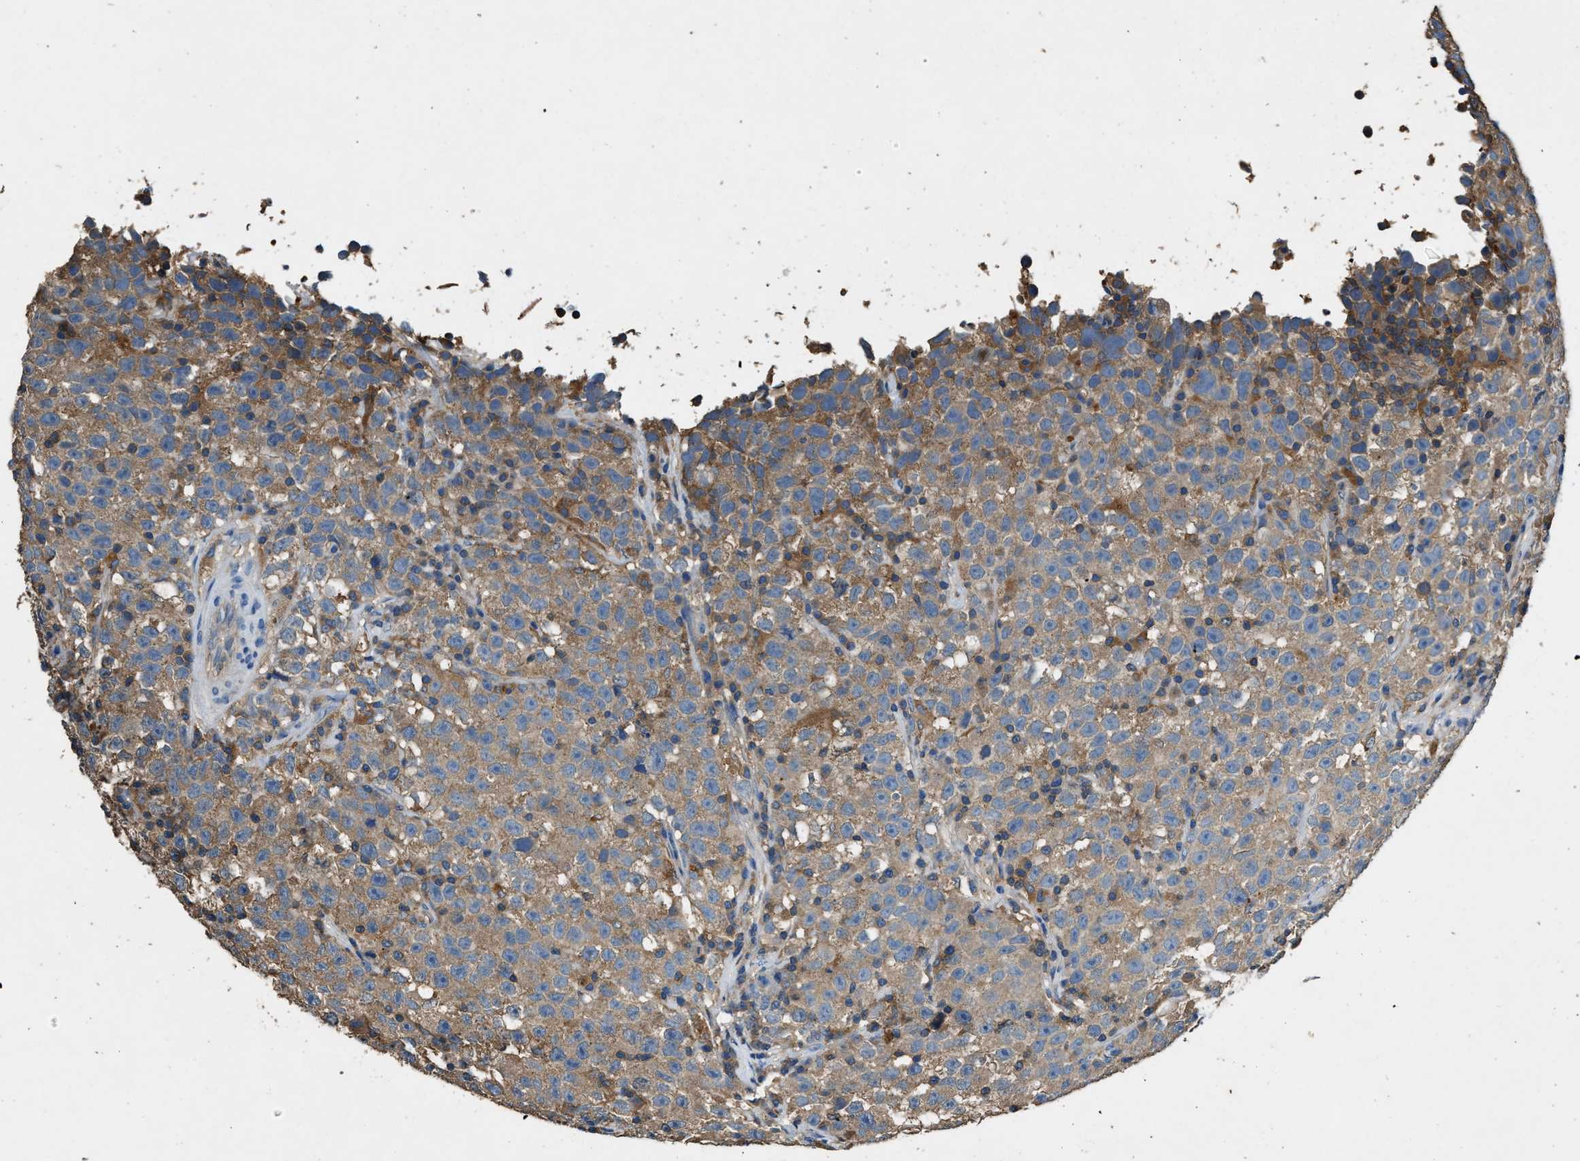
{"staining": {"intensity": "weak", "quantity": ">75%", "location": "cytoplasmic/membranous"}, "tissue": "testis cancer", "cell_type": "Tumor cells", "image_type": "cancer", "snomed": [{"axis": "morphology", "description": "Seminoma, NOS"}, {"axis": "topography", "description": "Testis"}], "caption": "Immunohistochemical staining of seminoma (testis) demonstrates weak cytoplasmic/membranous protein positivity in about >75% of tumor cells. (brown staining indicates protein expression, while blue staining denotes nuclei).", "gene": "BLOC1S1", "patient": {"sex": "male", "age": 22}}